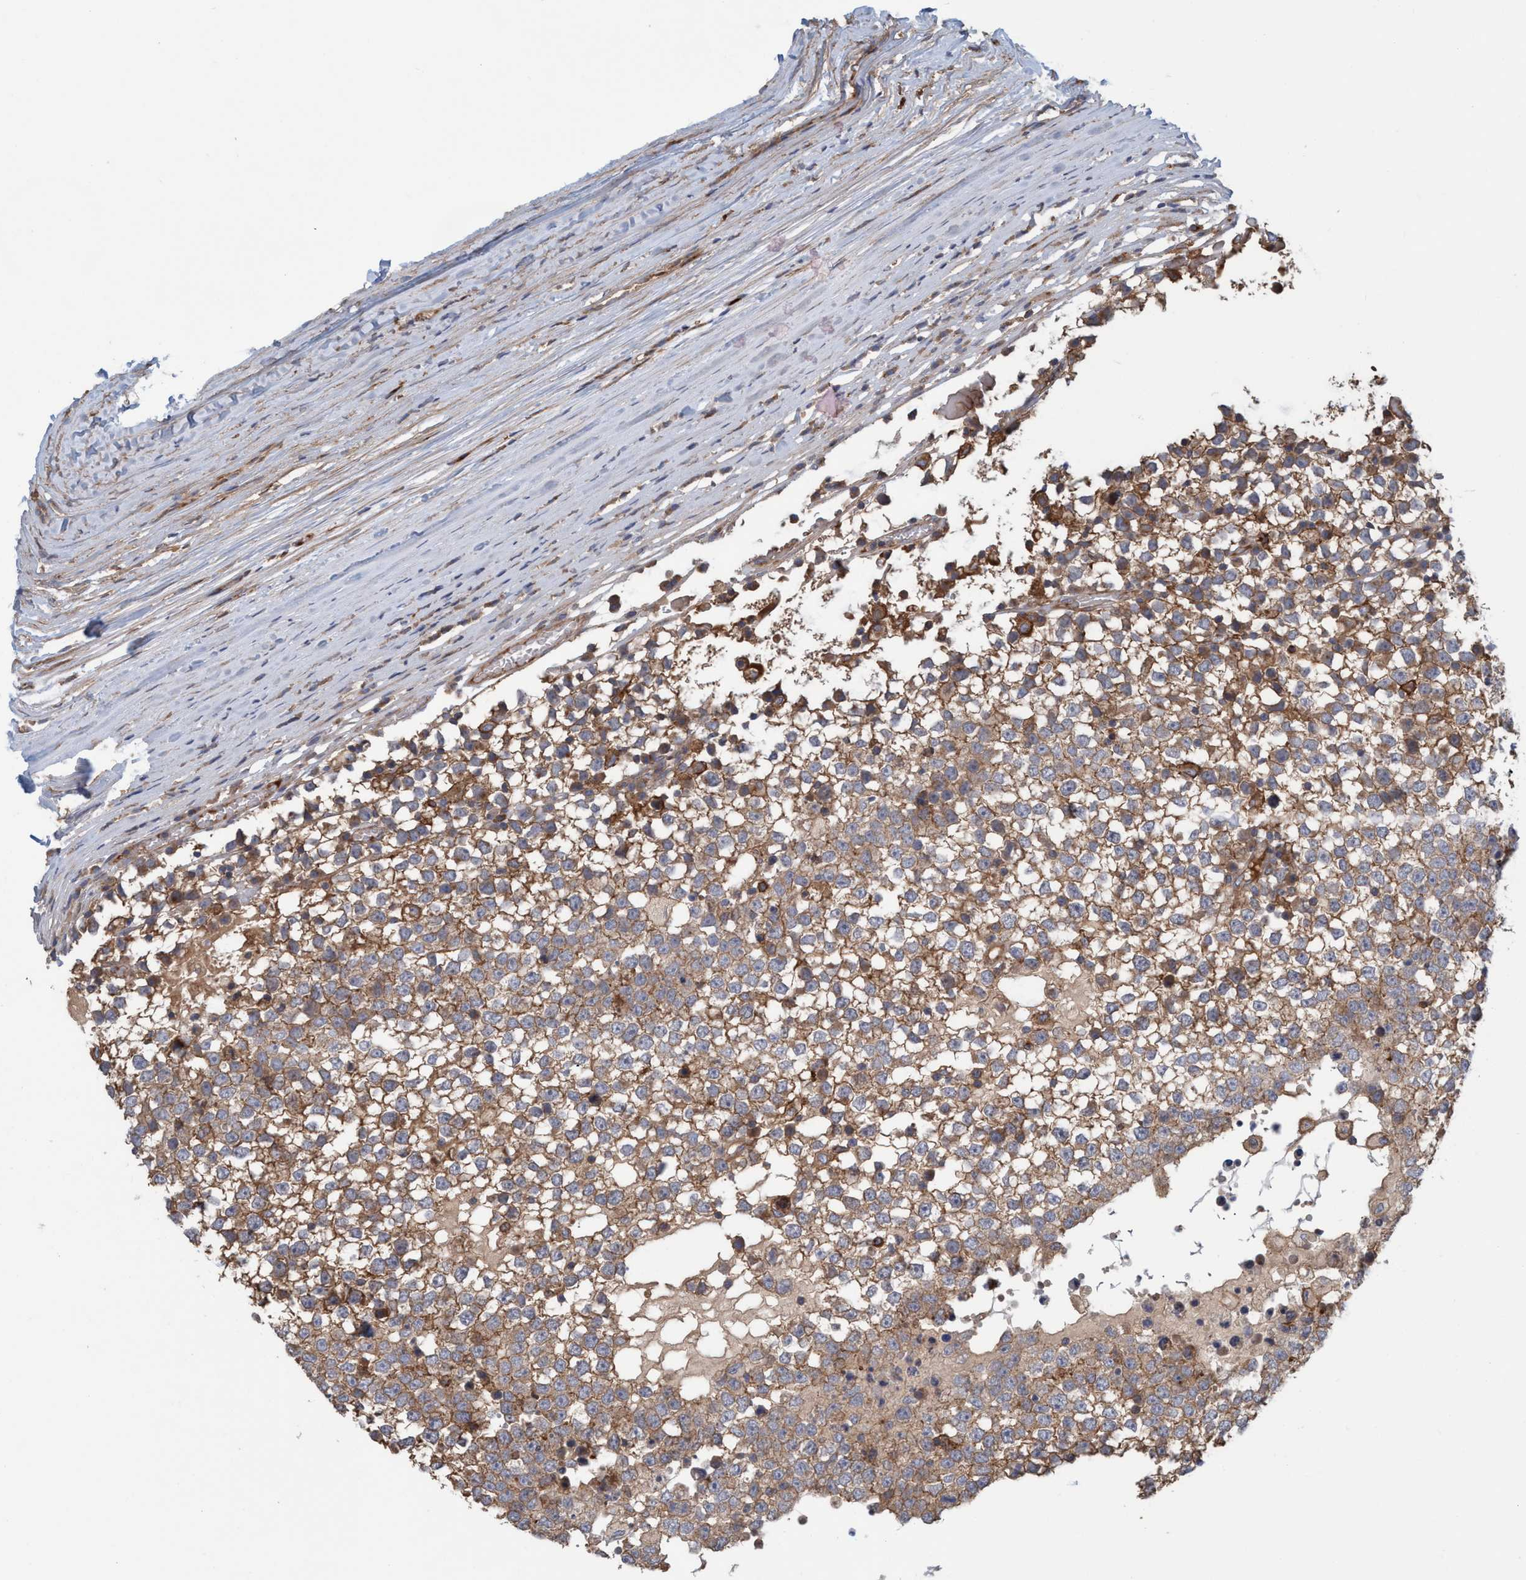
{"staining": {"intensity": "moderate", "quantity": ">75%", "location": "cytoplasmic/membranous"}, "tissue": "testis cancer", "cell_type": "Tumor cells", "image_type": "cancer", "snomed": [{"axis": "morphology", "description": "Seminoma, NOS"}, {"axis": "topography", "description": "Testis"}], "caption": "Immunohistochemical staining of human testis cancer (seminoma) shows medium levels of moderate cytoplasmic/membranous staining in approximately >75% of tumor cells.", "gene": "SPECC1", "patient": {"sex": "male", "age": 65}}